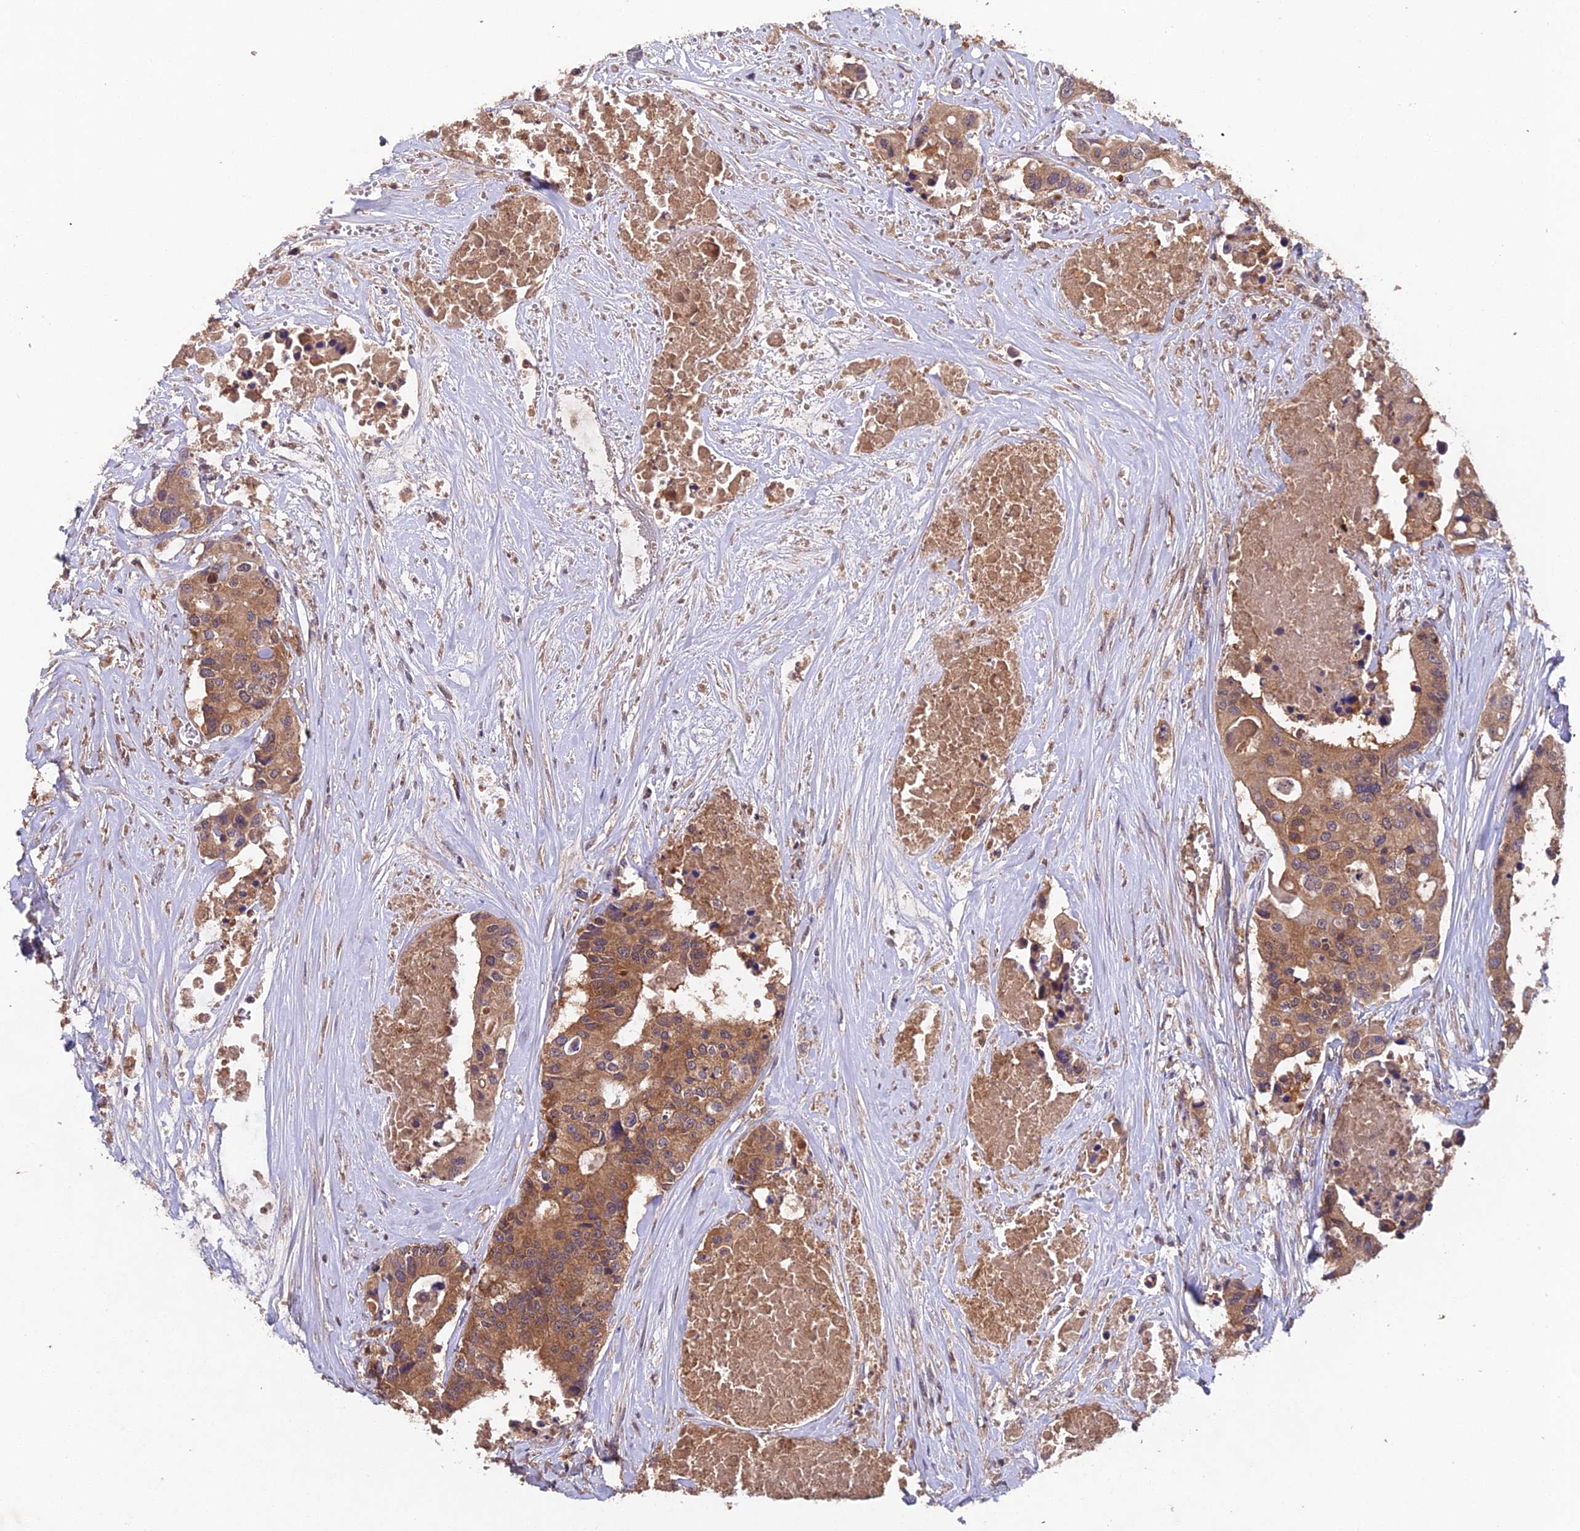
{"staining": {"intensity": "moderate", "quantity": ">75%", "location": "cytoplasmic/membranous"}, "tissue": "colorectal cancer", "cell_type": "Tumor cells", "image_type": "cancer", "snomed": [{"axis": "morphology", "description": "Adenocarcinoma, NOS"}, {"axis": "topography", "description": "Colon"}], "caption": "High-power microscopy captured an immunohistochemistry micrograph of colorectal cancer, revealing moderate cytoplasmic/membranous positivity in about >75% of tumor cells.", "gene": "TMEM258", "patient": {"sex": "male", "age": 77}}